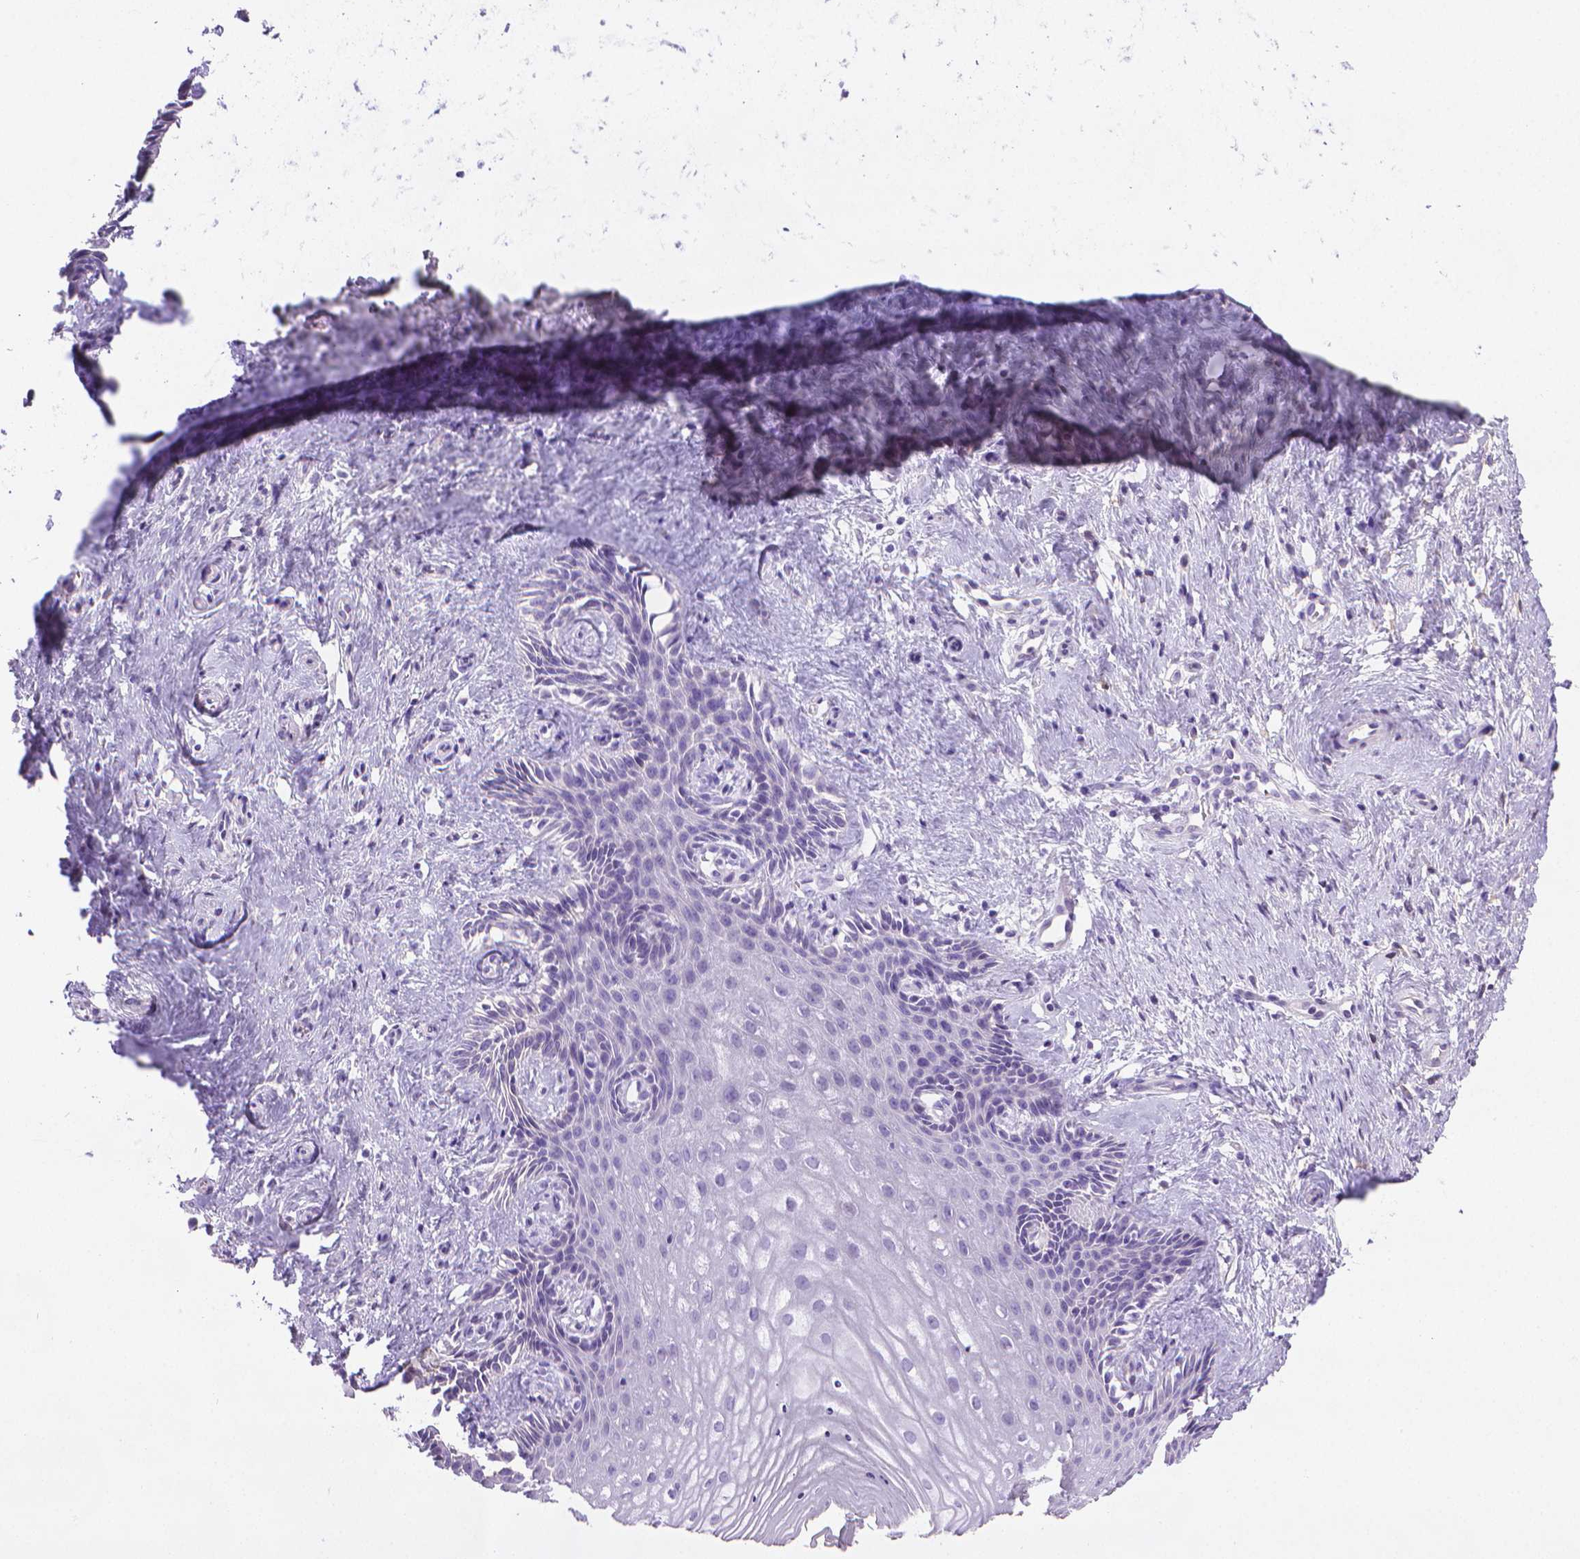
{"staining": {"intensity": "negative", "quantity": "none", "location": "none"}, "tissue": "vagina", "cell_type": "Squamous epithelial cells", "image_type": "normal", "snomed": [{"axis": "morphology", "description": "Normal tissue, NOS"}, {"axis": "topography", "description": "Vagina"}], "caption": "Protein analysis of benign vagina displays no significant expression in squamous epithelial cells. The staining is performed using DAB (3,3'-diaminobenzidine) brown chromogen with nuclei counter-stained in using hematoxylin.", "gene": "PNMA2", "patient": {"sex": "female", "age": 42}}